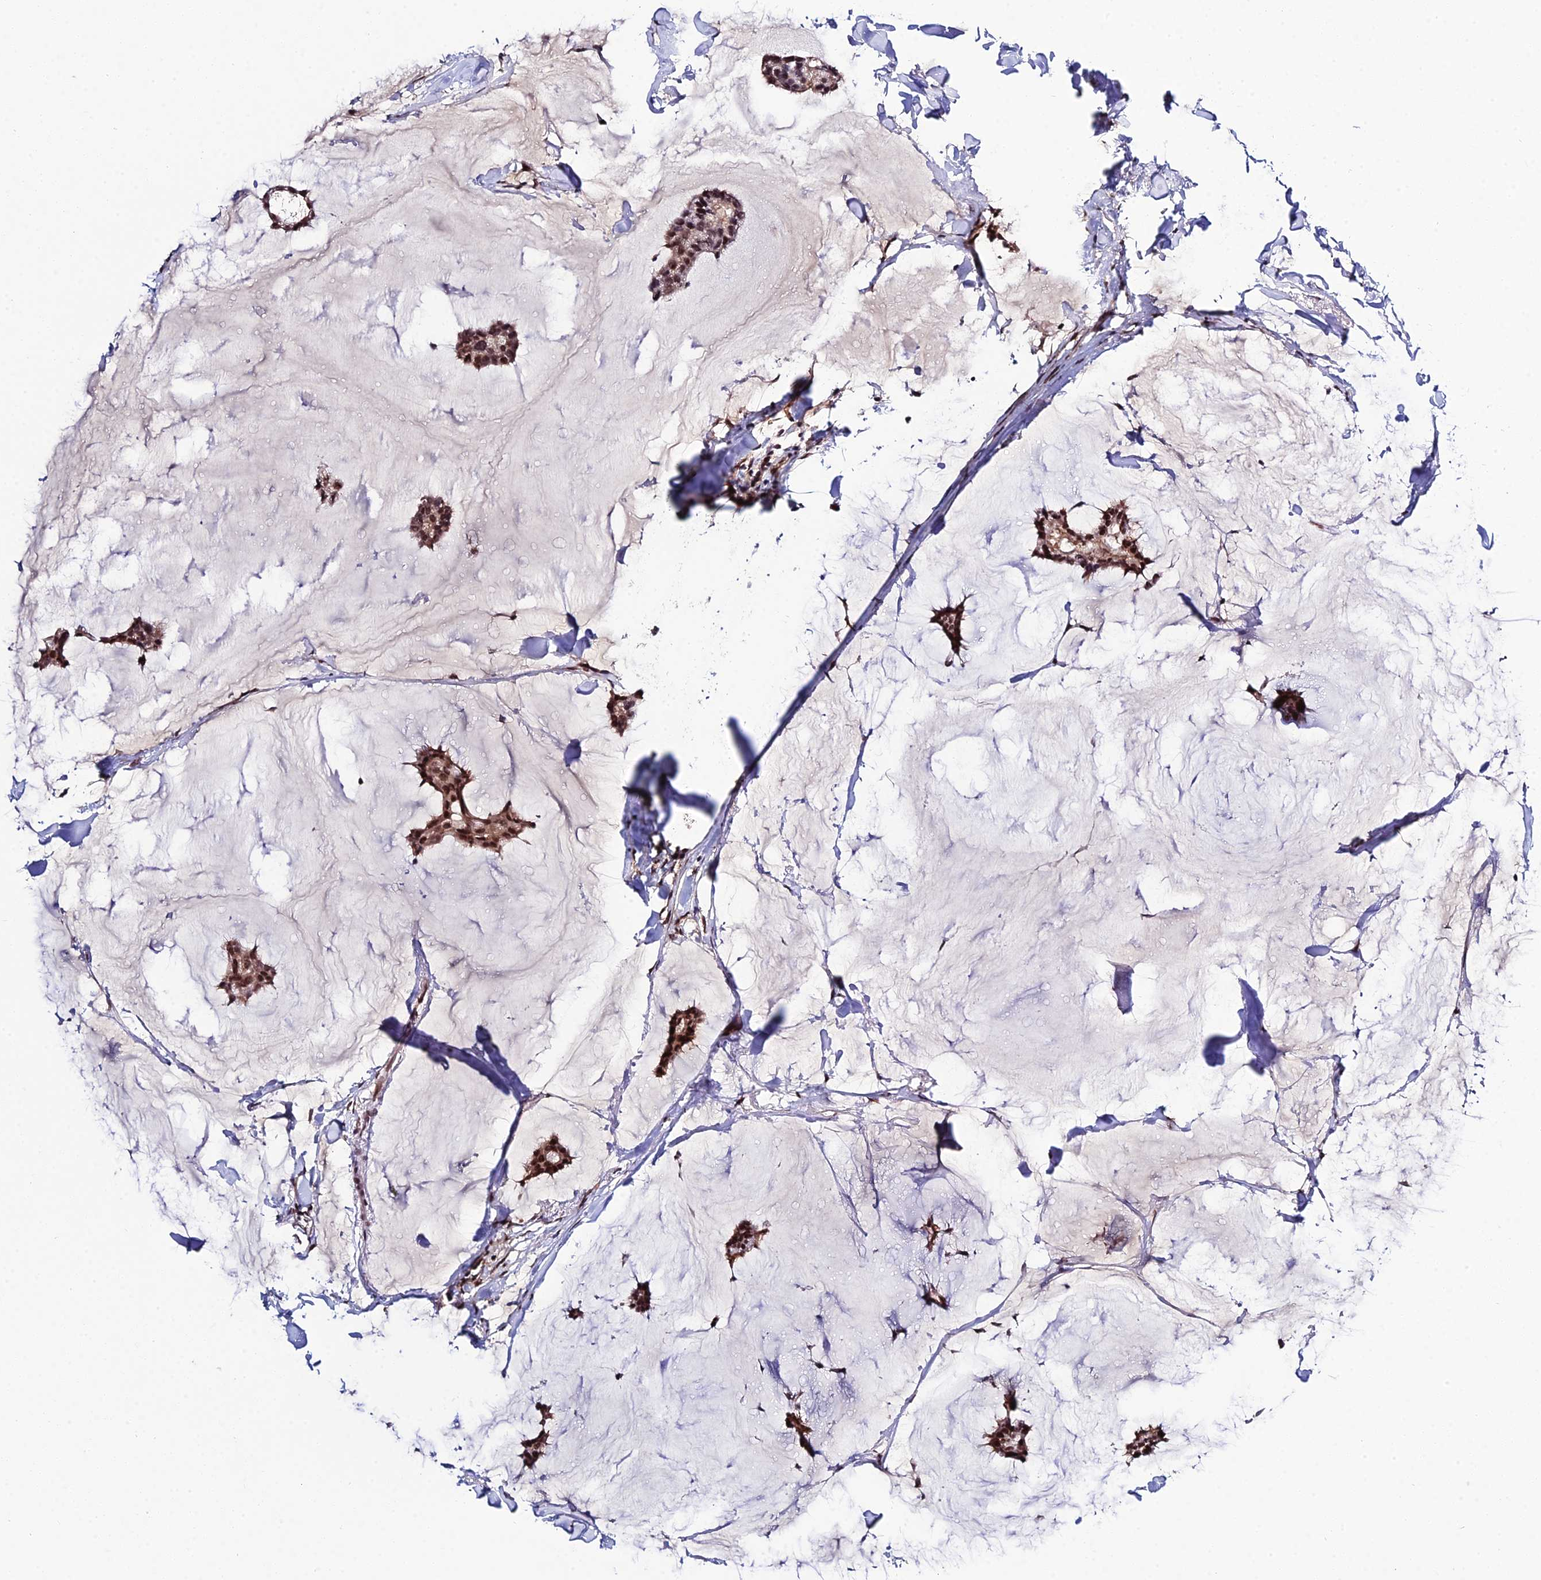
{"staining": {"intensity": "moderate", "quantity": ">75%", "location": "nuclear"}, "tissue": "breast cancer", "cell_type": "Tumor cells", "image_type": "cancer", "snomed": [{"axis": "morphology", "description": "Duct carcinoma"}, {"axis": "topography", "description": "Breast"}], "caption": "High-power microscopy captured an immunohistochemistry (IHC) micrograph of breast cancer, revealing moderate nuclear expression in approximately >75% of tumor cells. The staining is performed using DAB brown chromogen to label protein expression. The nuclei are counter-stained blue using hematoxylin.", "gene": "SYT15", "patient": {"sex": "female", "age": 93}}